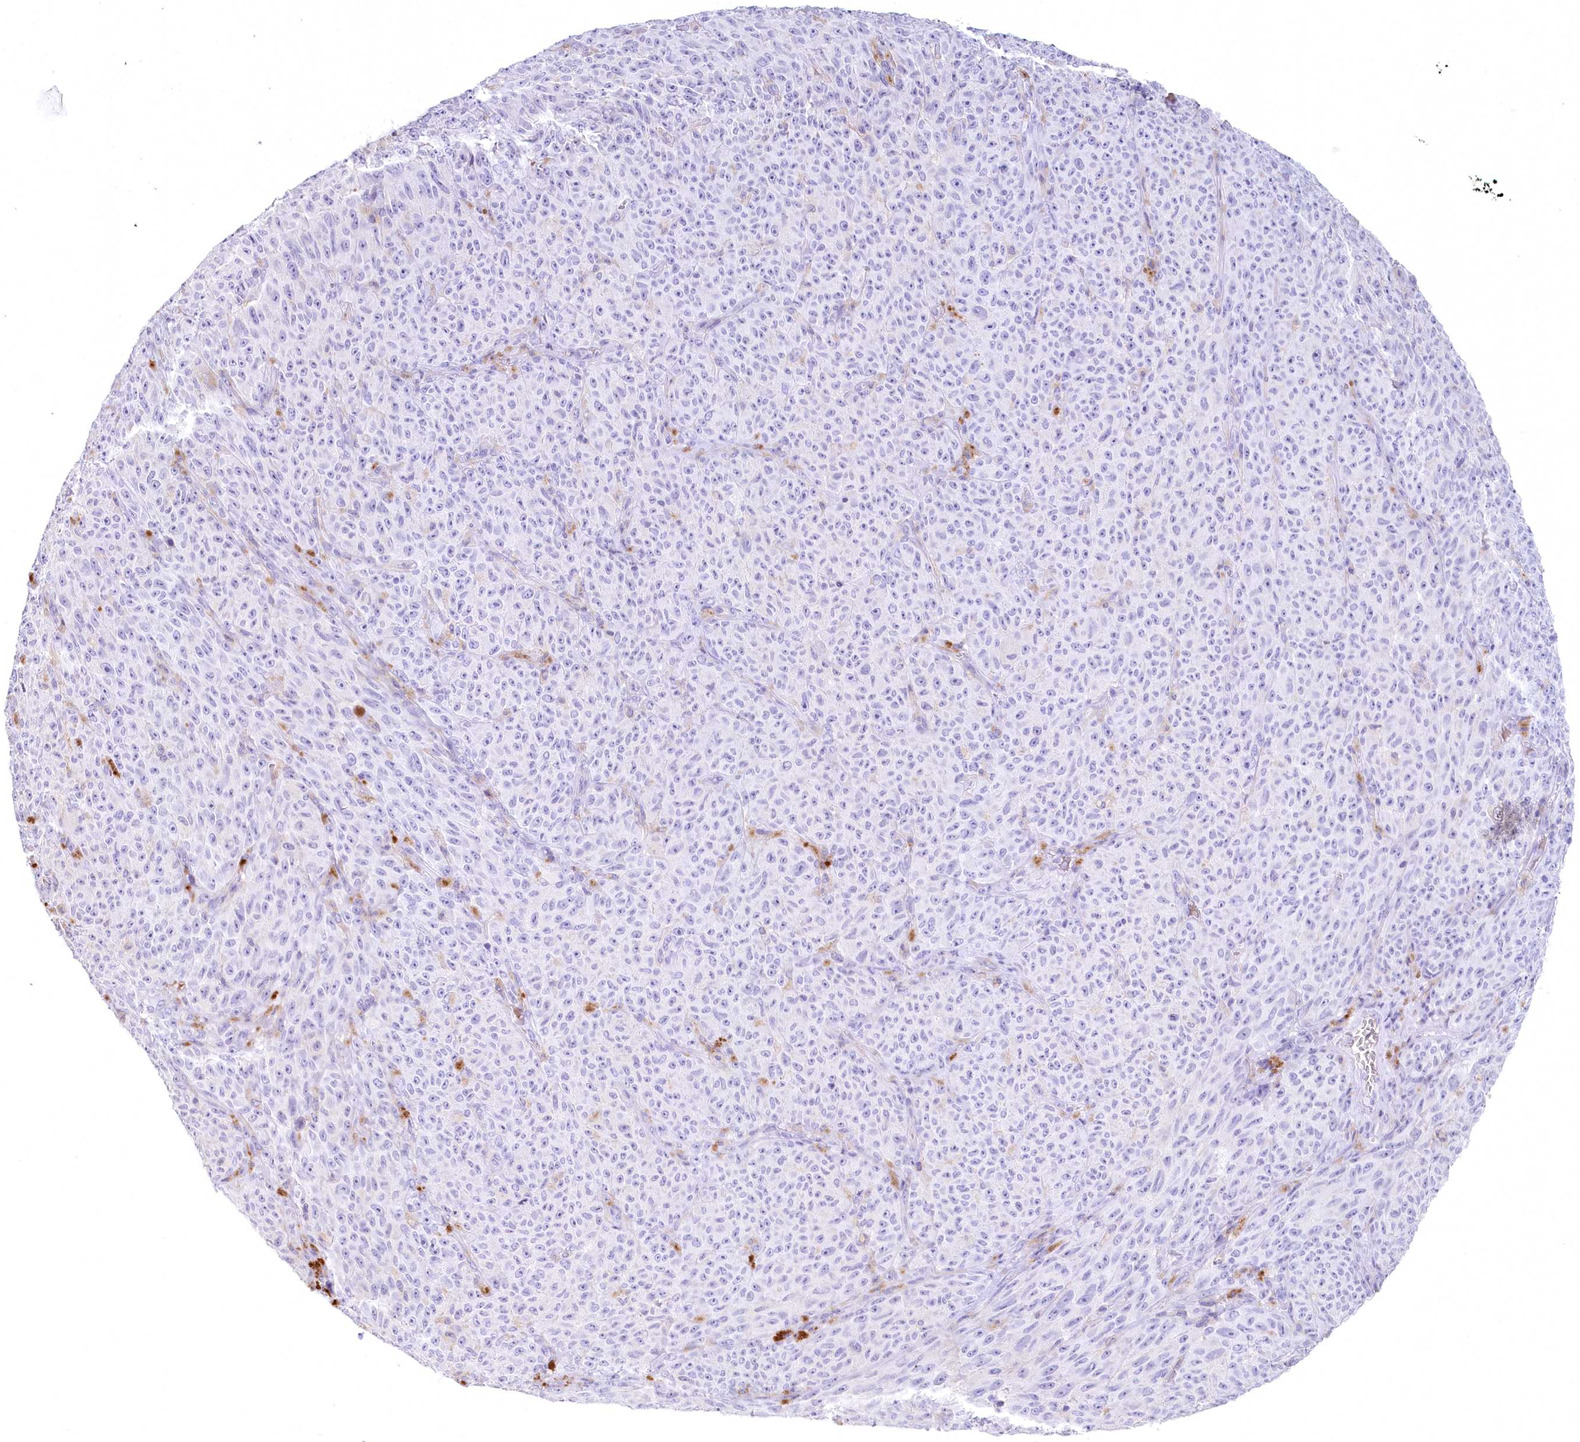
{"staining": {"intensity": "negative", "quantity": "none", "location": "none"}, "tissue": "melanoma", "cell_type": "Tumor cells", "image_type": "cancer", "snomed": [{"axis": "morphology", "description": "Malignant melanoma, NOS"}, {"axis": "topography", "description": "Skin"}], "caption": "High power microscopy histopathology image of an IHC micrograph of melanoma, revealing no significant expression in tumor cells. Brightfield microscopy of immunohistochemistry stained with DAB (brown) and hematoxylin (blue), captured at high magnification.", "gene": "MYOZ1", "patient": {"sex": "female", "age": 82}}